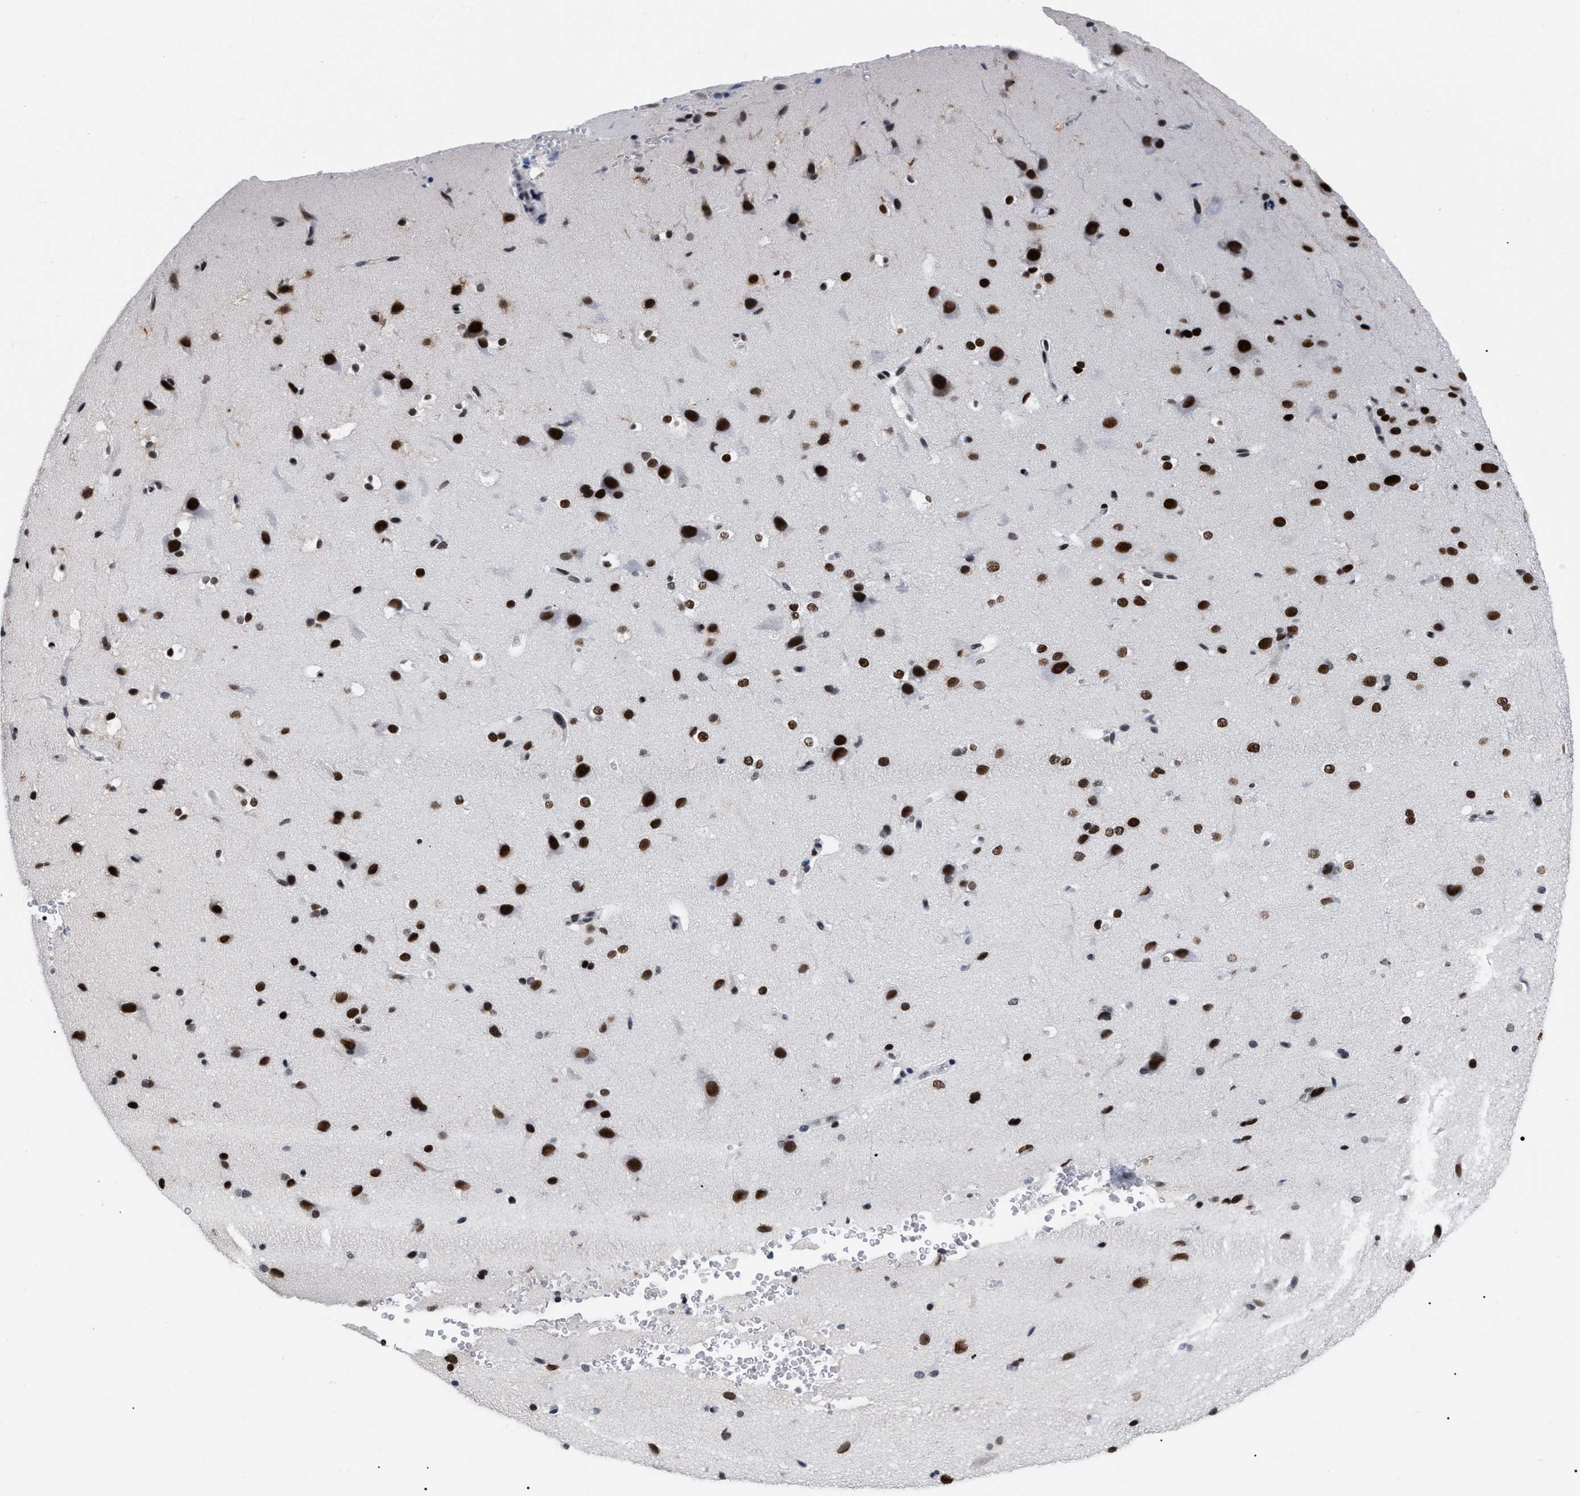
{"staining": {"intensity": "negative", "quantity": "none", "location": "none"}, "tissue": "cerebral cortex", "cell_type": "Endothelial cells", "image_type": "normal", "snomed": [{"axis": "morphology", "description": "Normal tissue, NOS"}, {"axis": "morphology", "description": "Developmental malformation"}, {"axis": "topography", "description": "Cerebral cortex"}], "caption": "A histopathology image of cerebral cortex stained for a protein exhibits no brown staining in endothelial cells. (DAB immunohistochemistry (IHC) visualized using brightfield microscopy, high magnification).", "gene": "TPR", "patient": {"sex": "female", "age": 30}}